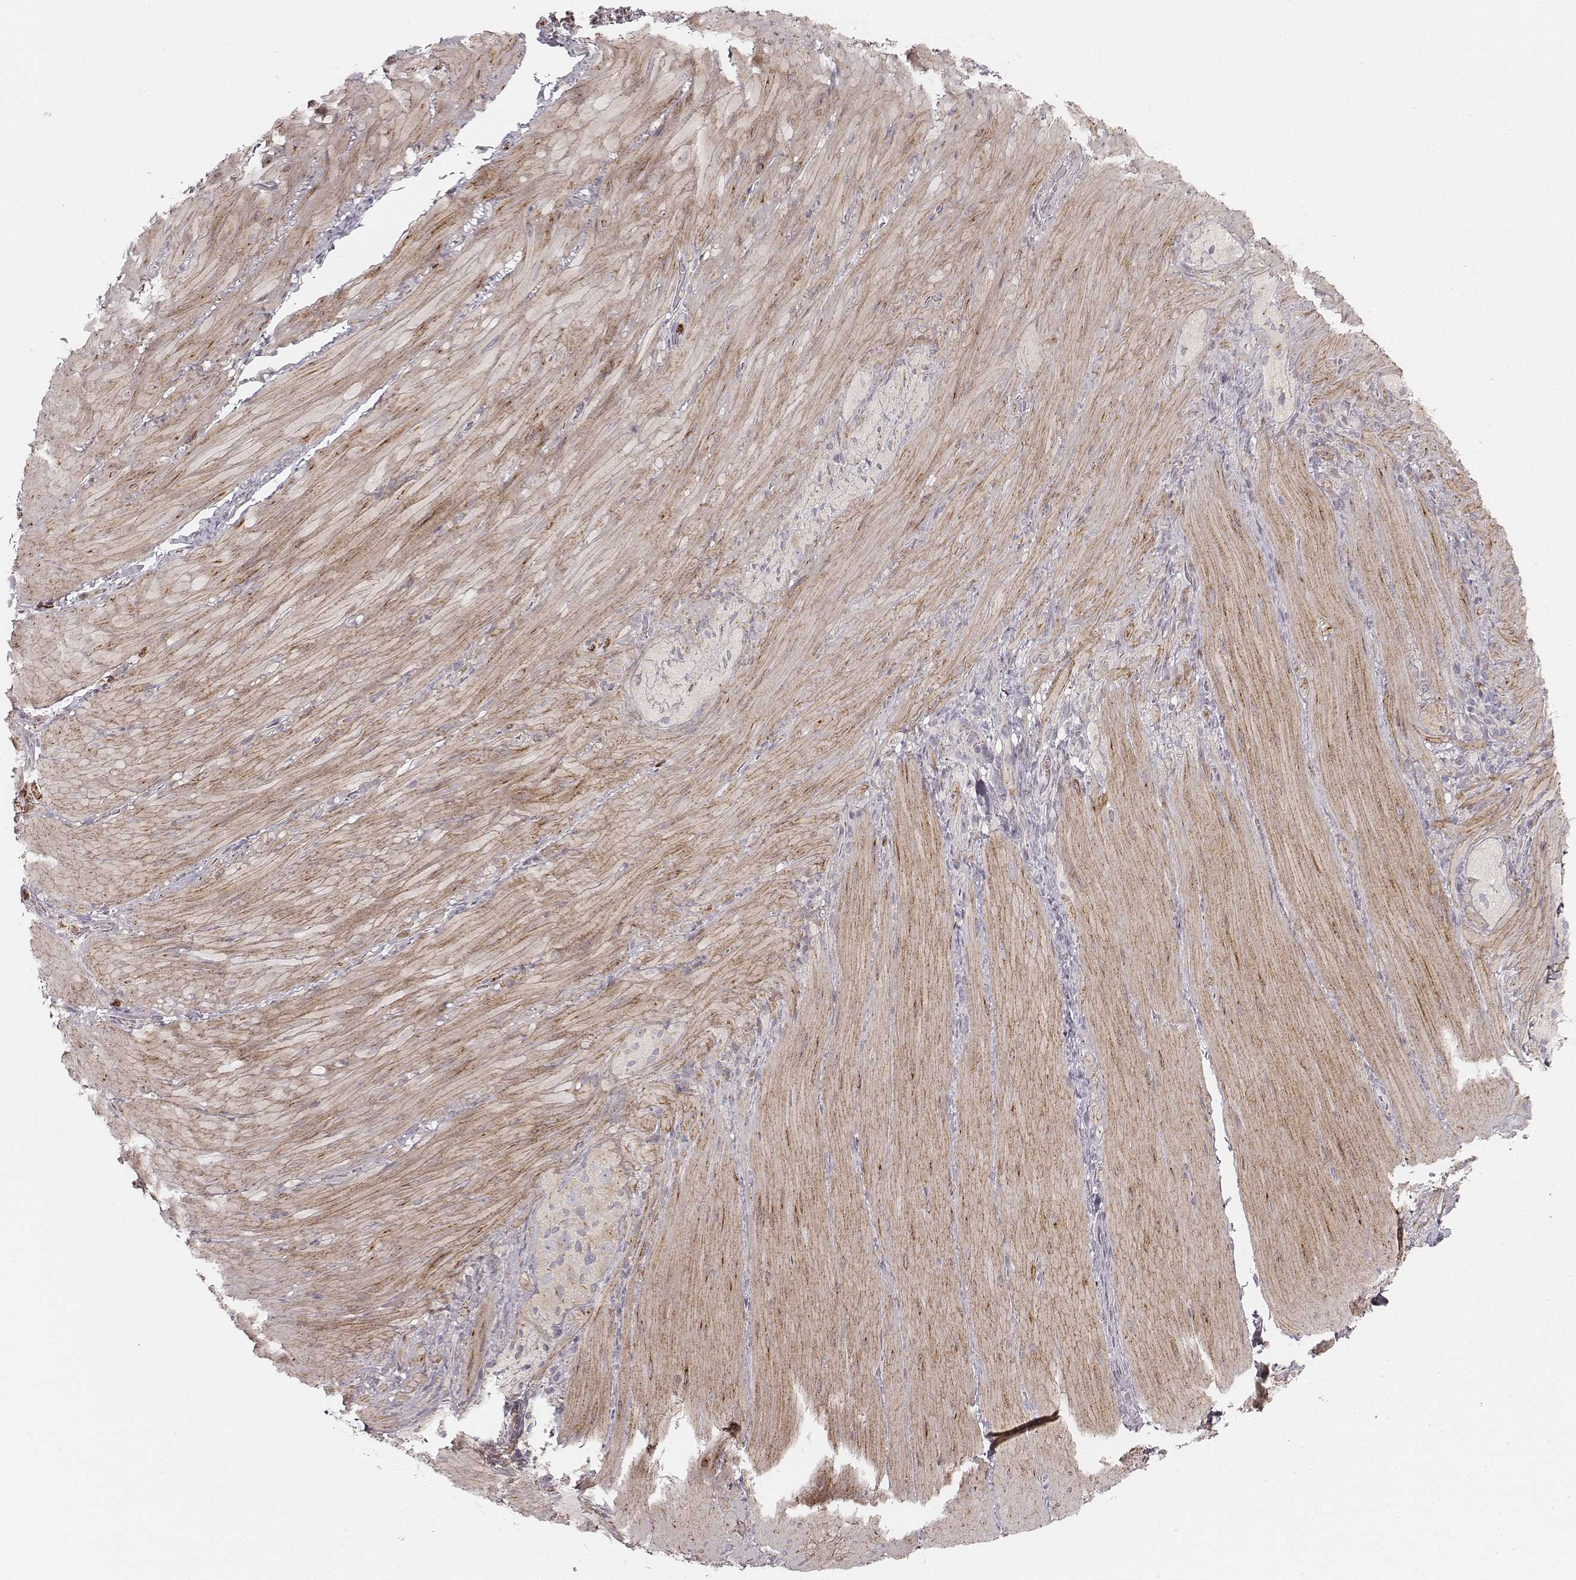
{"staining": {"intensity": "moderate", "quantity": "<25%", "location": "cytoplasmic/membranous"}, "tissue": "smooth muscle", "cell_type": "Smooth muscle cells", "image_type": "normal", "snomed": [{"axis": "morphology", "description": "Normal tissue, NOS"}, {"axis": "topography", "description": "Smooth muscle"}, {"axis": "topography", "description": "Colon"}], "caption": "Unremarkable smooth muscle shows moderate cytoplasmic/membranous positivity in about <25% of smooth muscle cells, visualized by immunohistochemistry. The protein of interest is stained brown, and the nuclei are stained in blue (DAB (3,3'-diaminobenzidine) IHC with brightfield microscopy, high magnification).", "gene": "ABCA7", "patient": {"sex": "male", "age": 73}}